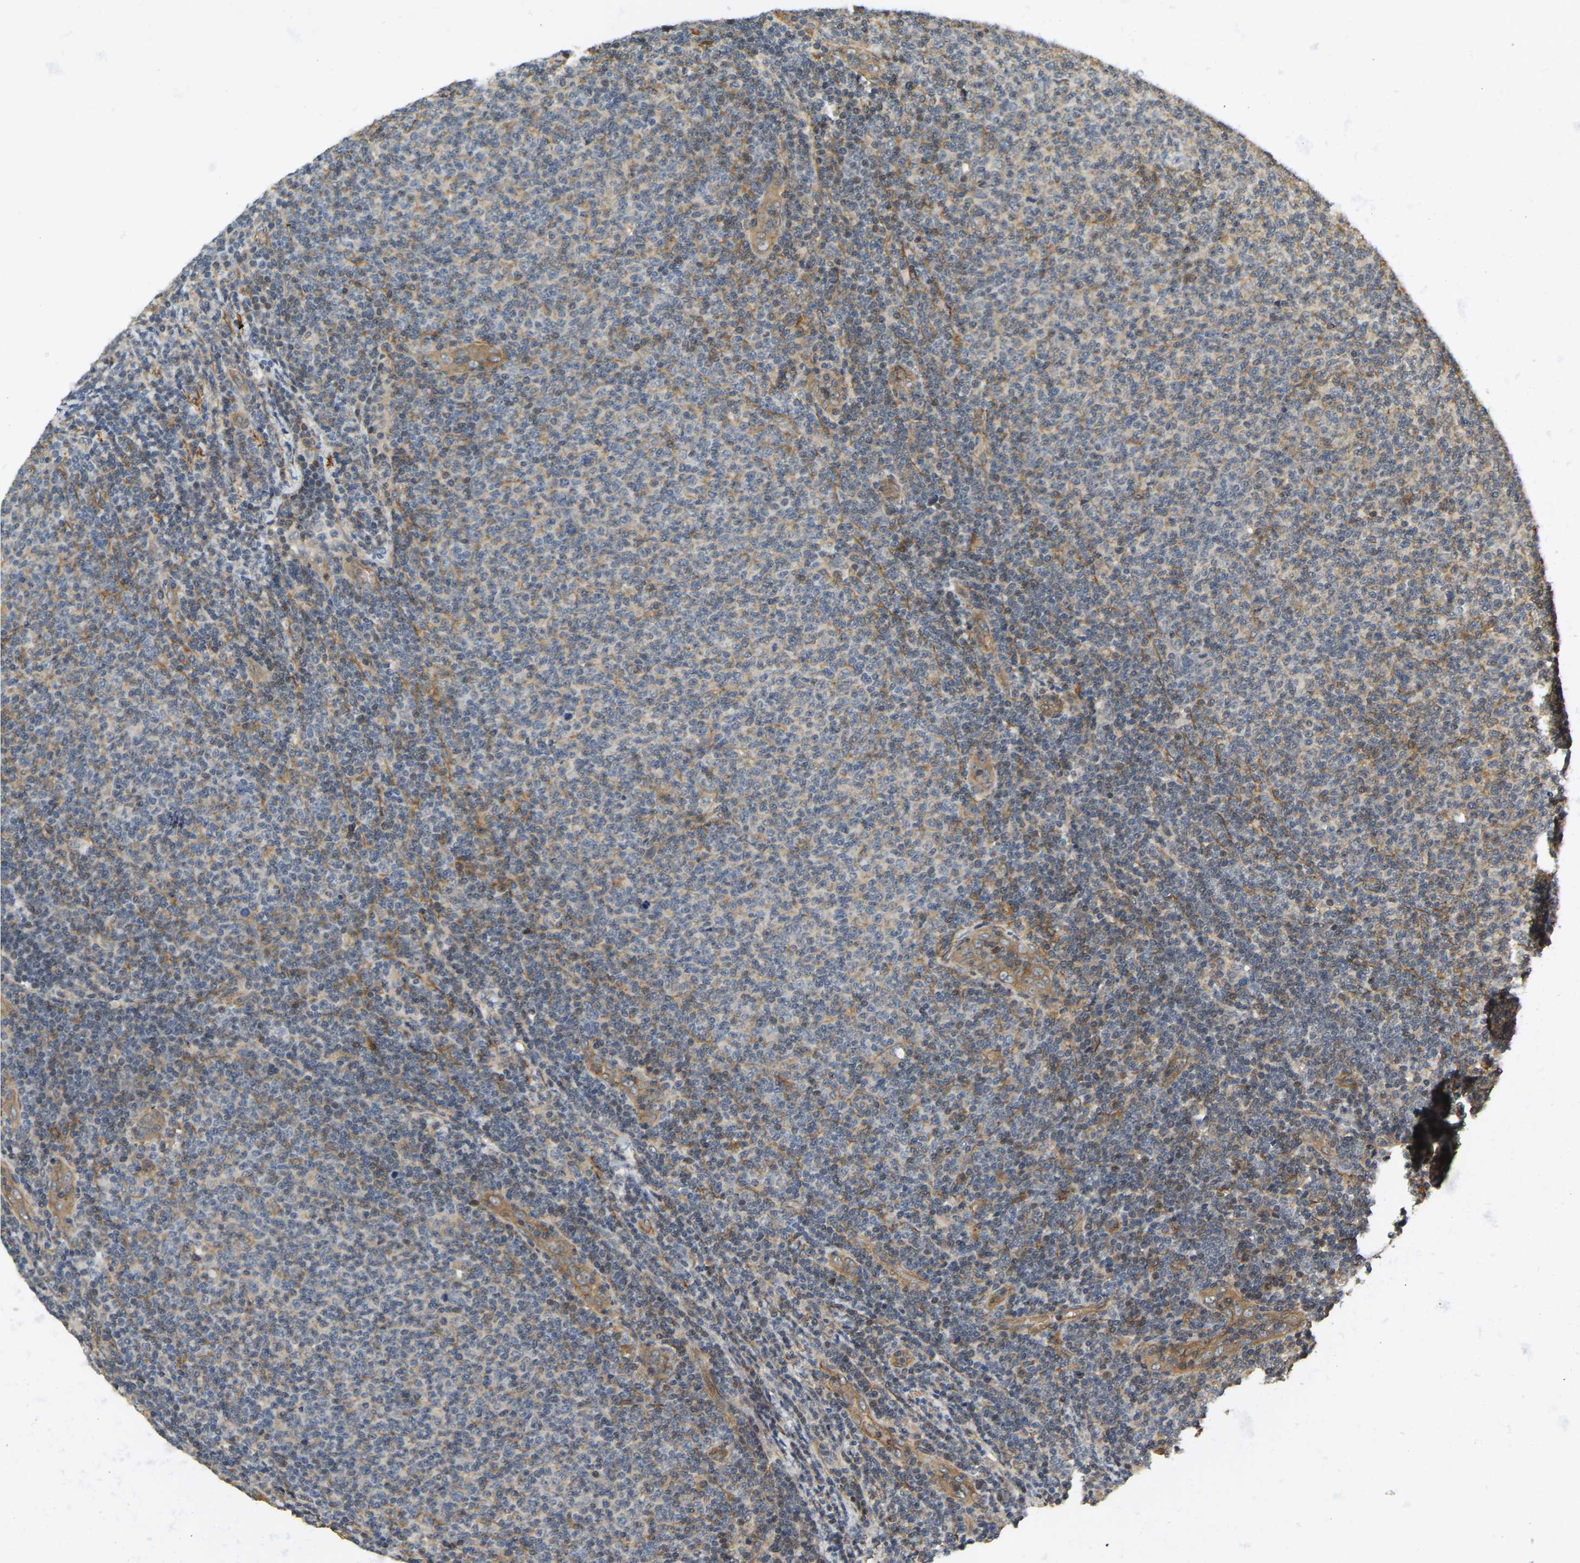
{"staining": {"intensity": "weak", "quantity": "25%-75%", "location": "cytoplasmic/membranous"}, "tissue": "lymphoma", "cell_type": "Tumor cells", "image_type": "cancer", "snomed": [{"axis": "morphology", "description": "Malignant lymphoma, non-Hodgkin's type, Low grade"}, {"axis": "topography", "description": "Lymph node"}], "caption": "A high-resolution photomicrograph shows immunohistochemistry staining of lymphoma, which exhibits weak cytoplasmic/membranous expression in about 25%-75% of tumor cells.", "gene": "ERGIC1", "patient": {"sex": "male", "age": 66}}